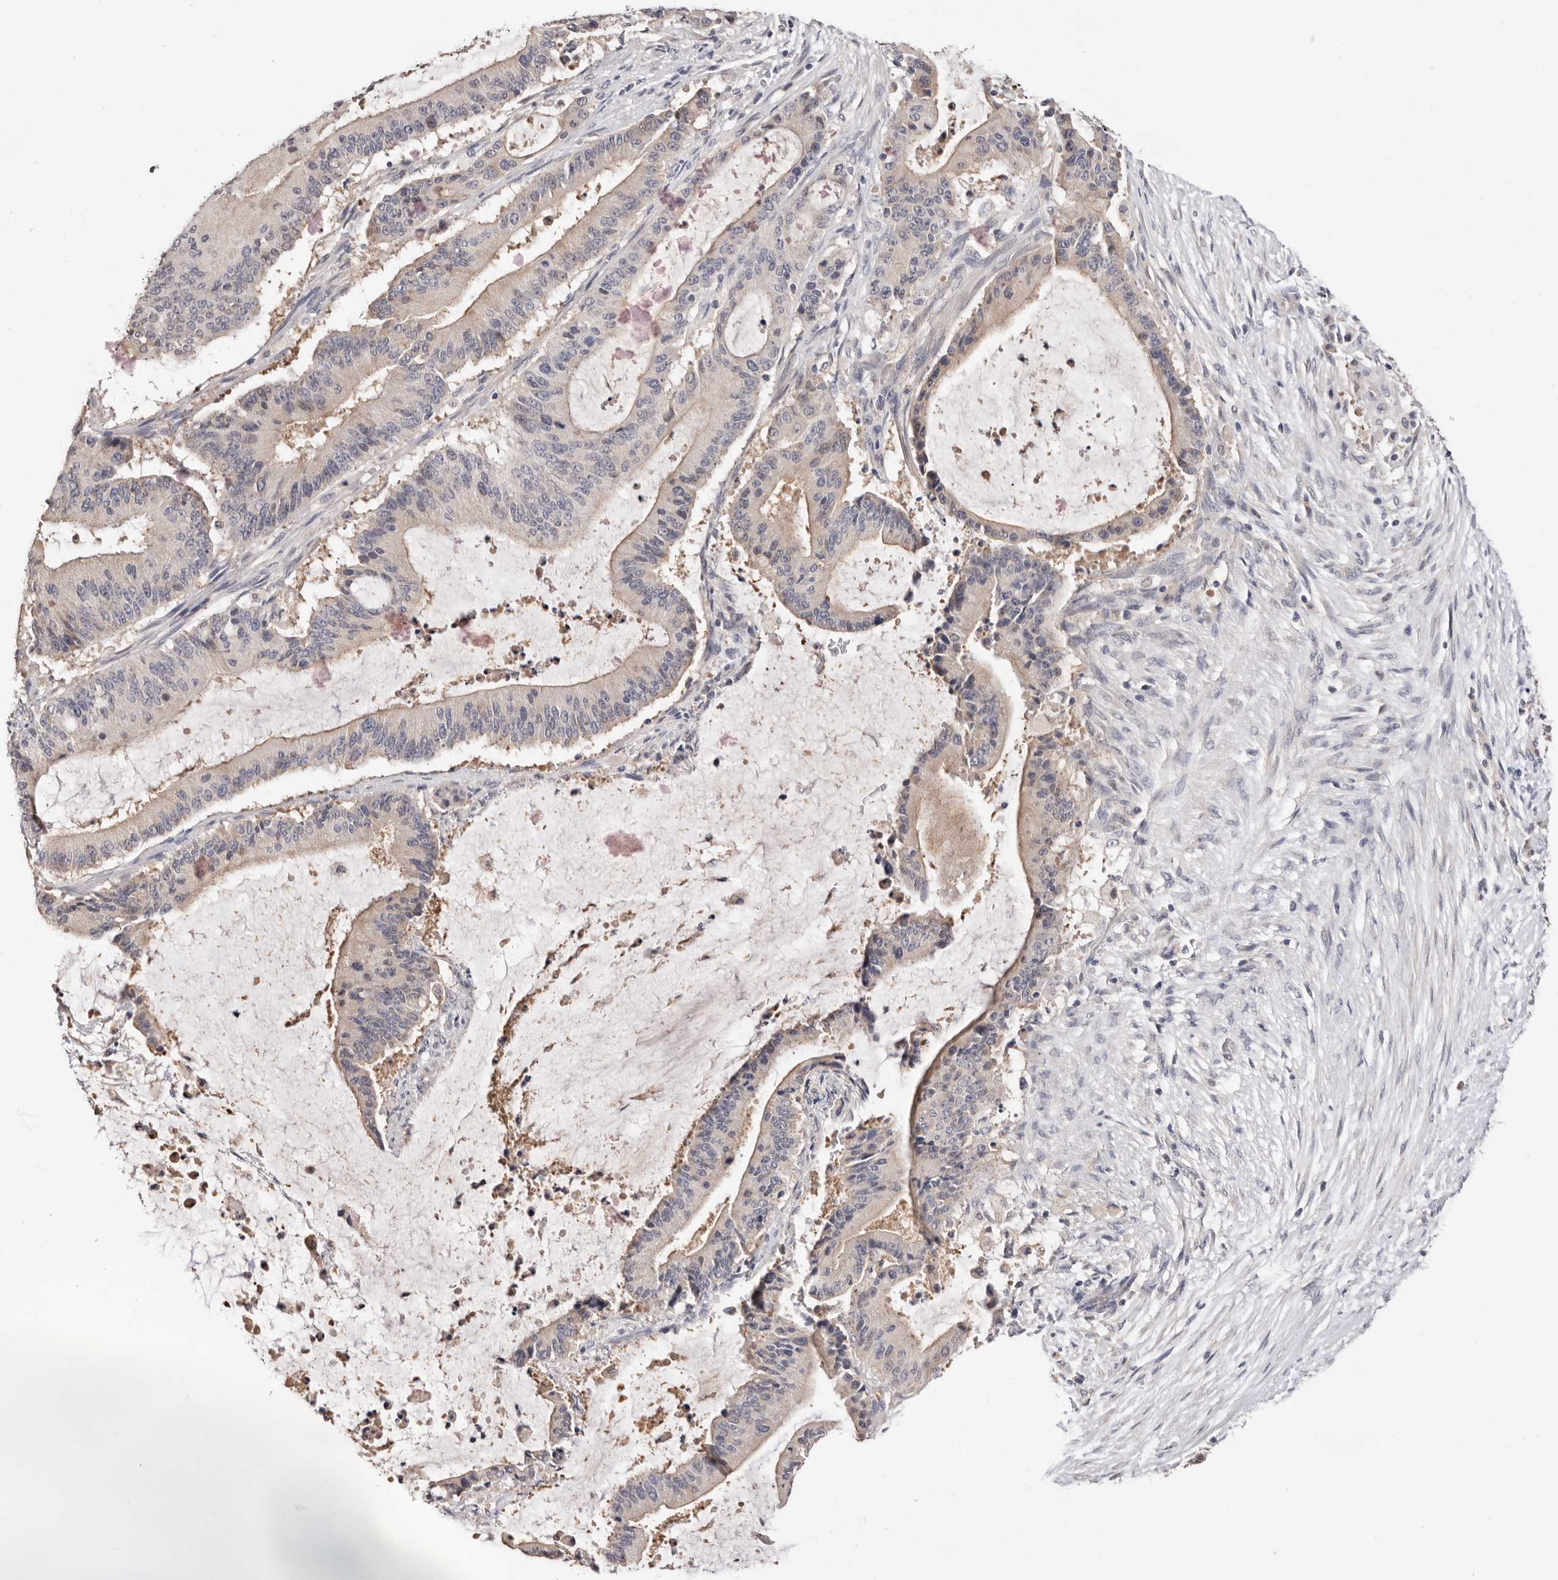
{"staining": {"intensity": "weak", "quantity": "25%-75%", "location": "cytoplasmic/membranous"}, "tissue": "liver cancer", "cell_type": "Tumor cells", "image_type": "cancer", "snomed": [{"axis": "morphology", "description": "Normal tissue, NOS"}, {"axis": "morphology", "description": "Cholangiocarcinoma"}, {"axis": "topography", "description": "Liver"}, {"axis": "topography", "description": "Peripheral nerve tissue"}], "caption": "A brown stain highlights weak cytoplasmic/membranous positivity of a protein in human liver cancer (cholangiocarcinoma) tumor cells.", "gene": "DOP1A", "patient": {"sex": "female", "age": 73}}